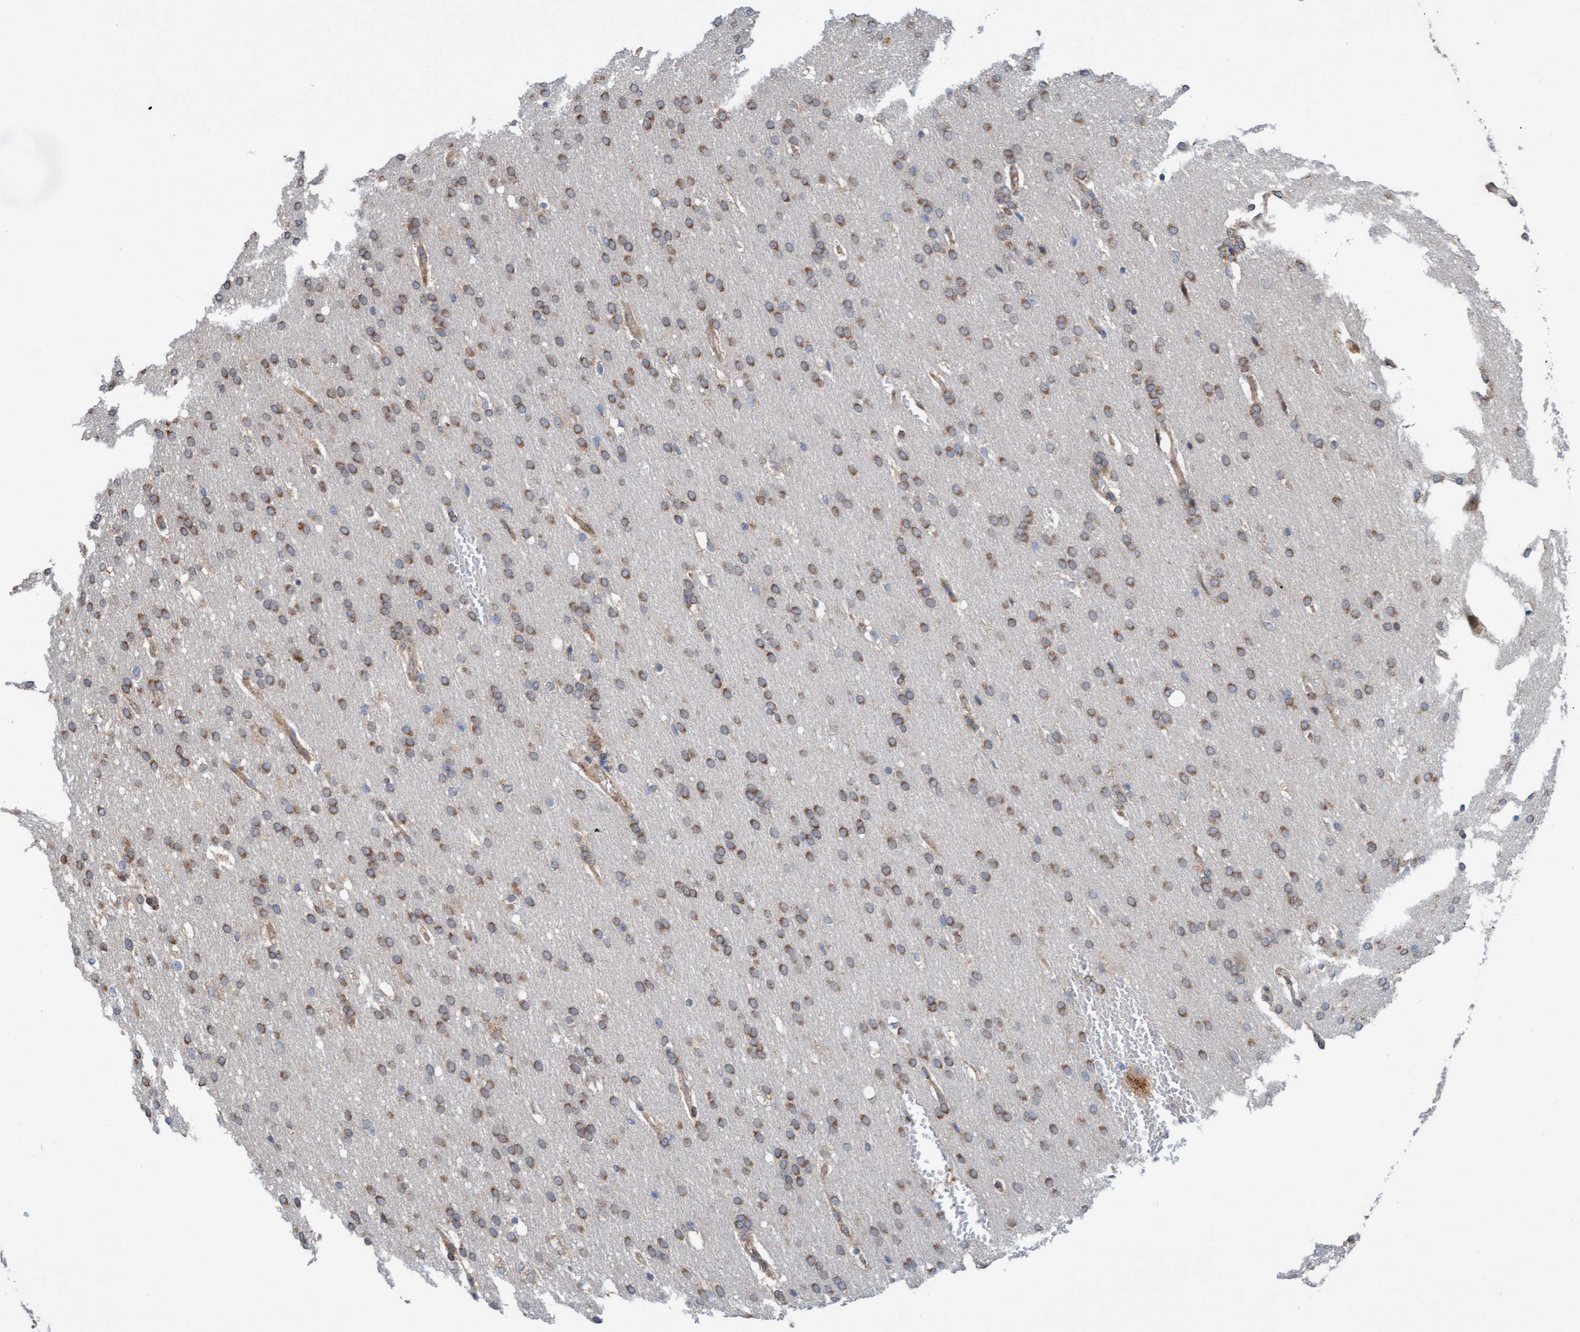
{"staining": {"intensity": "moderate", "quantity": ">75%", "location": "cytoplasmic/membranous"}, "tissue": "glioma", "cell_type": "Tumor cells", "image_type": "cancer", "snomed": [{"axis": "morphology", "description": "Glioma, malignant, Low grade"}, {"axis": "topography", "description": "Brain"}], "caption": "Protein staining of glioma tissue demonstrates moderate cytoplasmic/membranous expression in approximately >75% of tumor cells.", "gene": "ZNF566", "patient": {"sex": "female", "age": 37}}